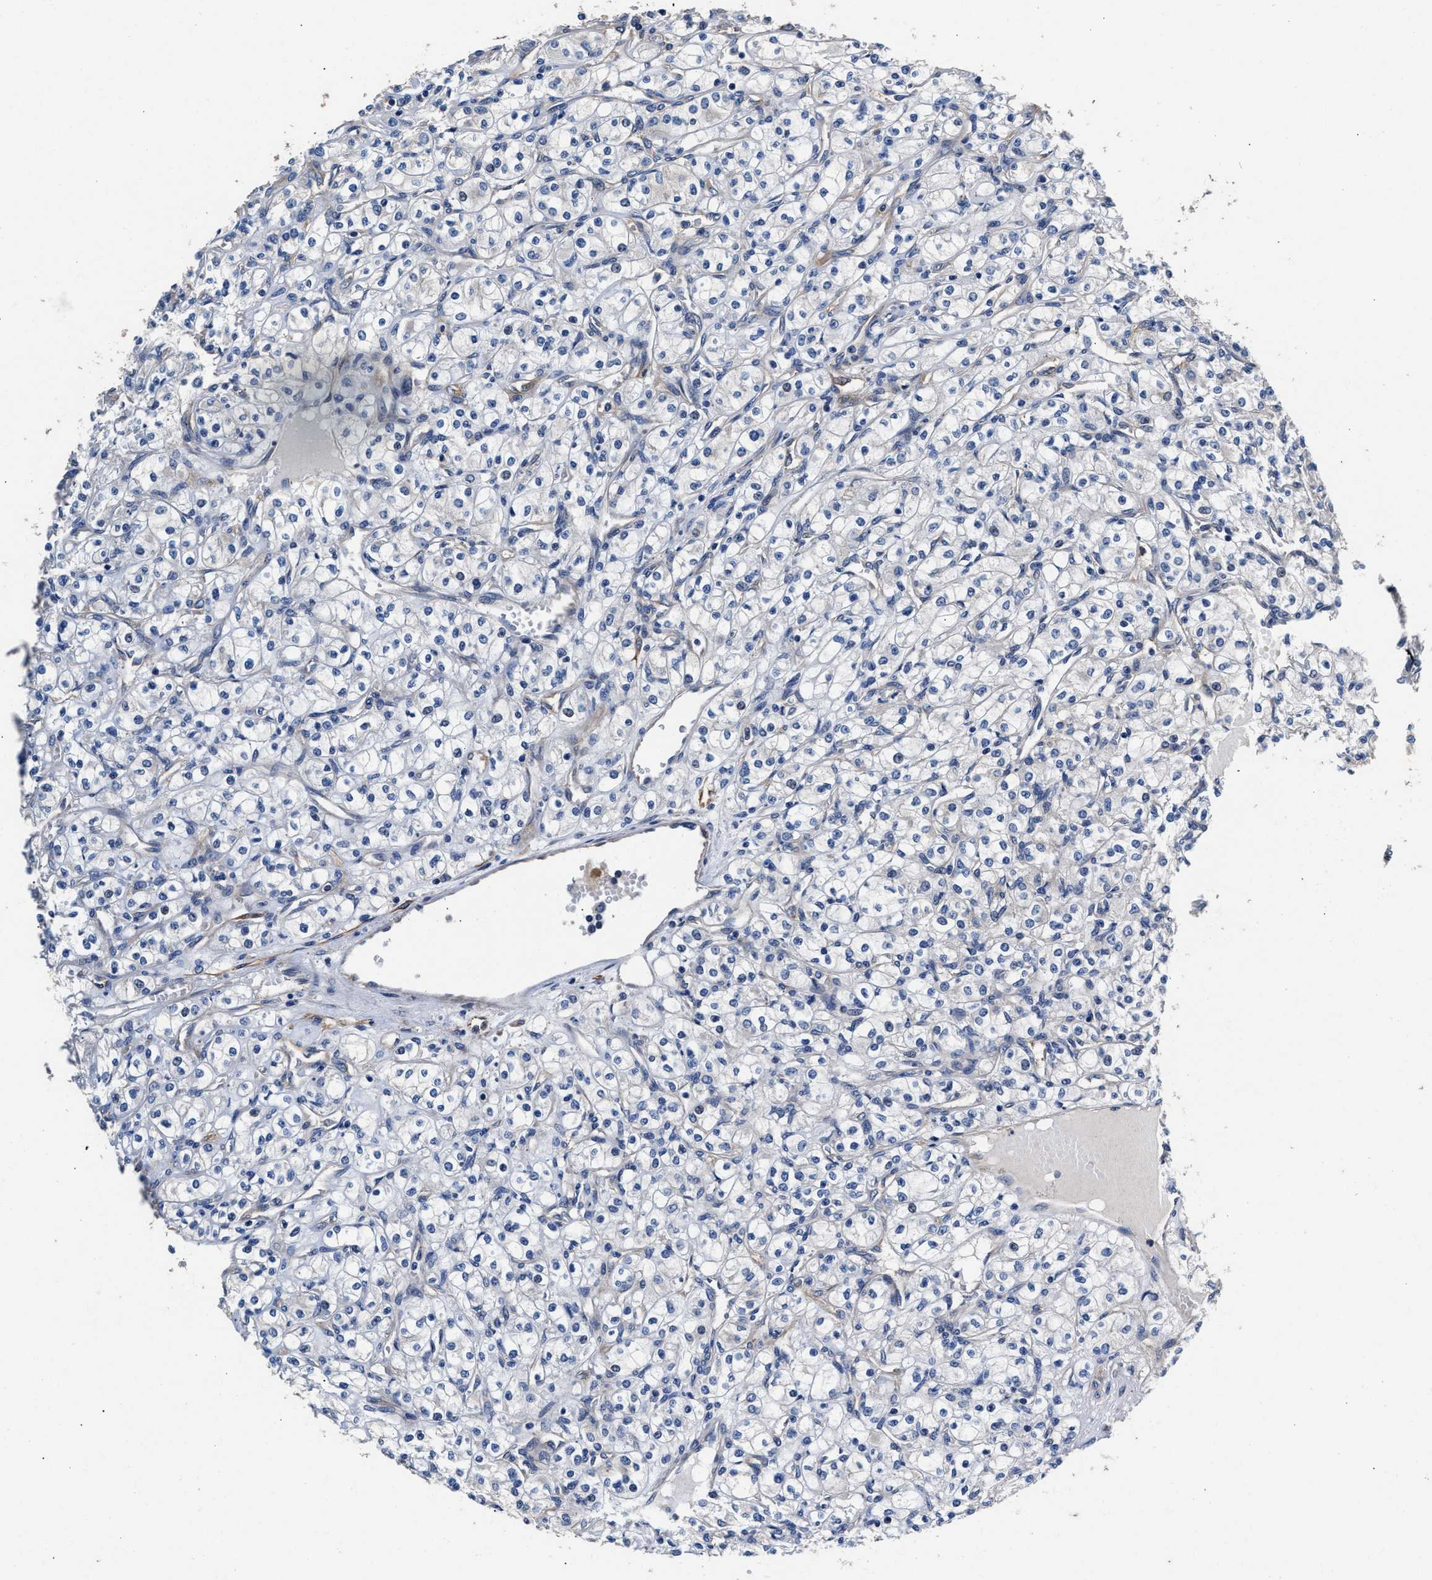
{"staining": {"intensity": "negative", "quantity": "none", "location": "none"}, "tissue": "renal cancer", "cell_type": "Tumor cells", "image_type": "cancer", "snomed": [{"axis": "morphology", "description": "Adenocarcinoma, NOS"}, {"axis": "topography", "description": "Kidney"}], "caption": "The histopathology image exhibits no staining of tumor cells in adenocarcinoma (renal).", "gene": "SH3GL1", "patient": {"sex": "male", "age": 77}}